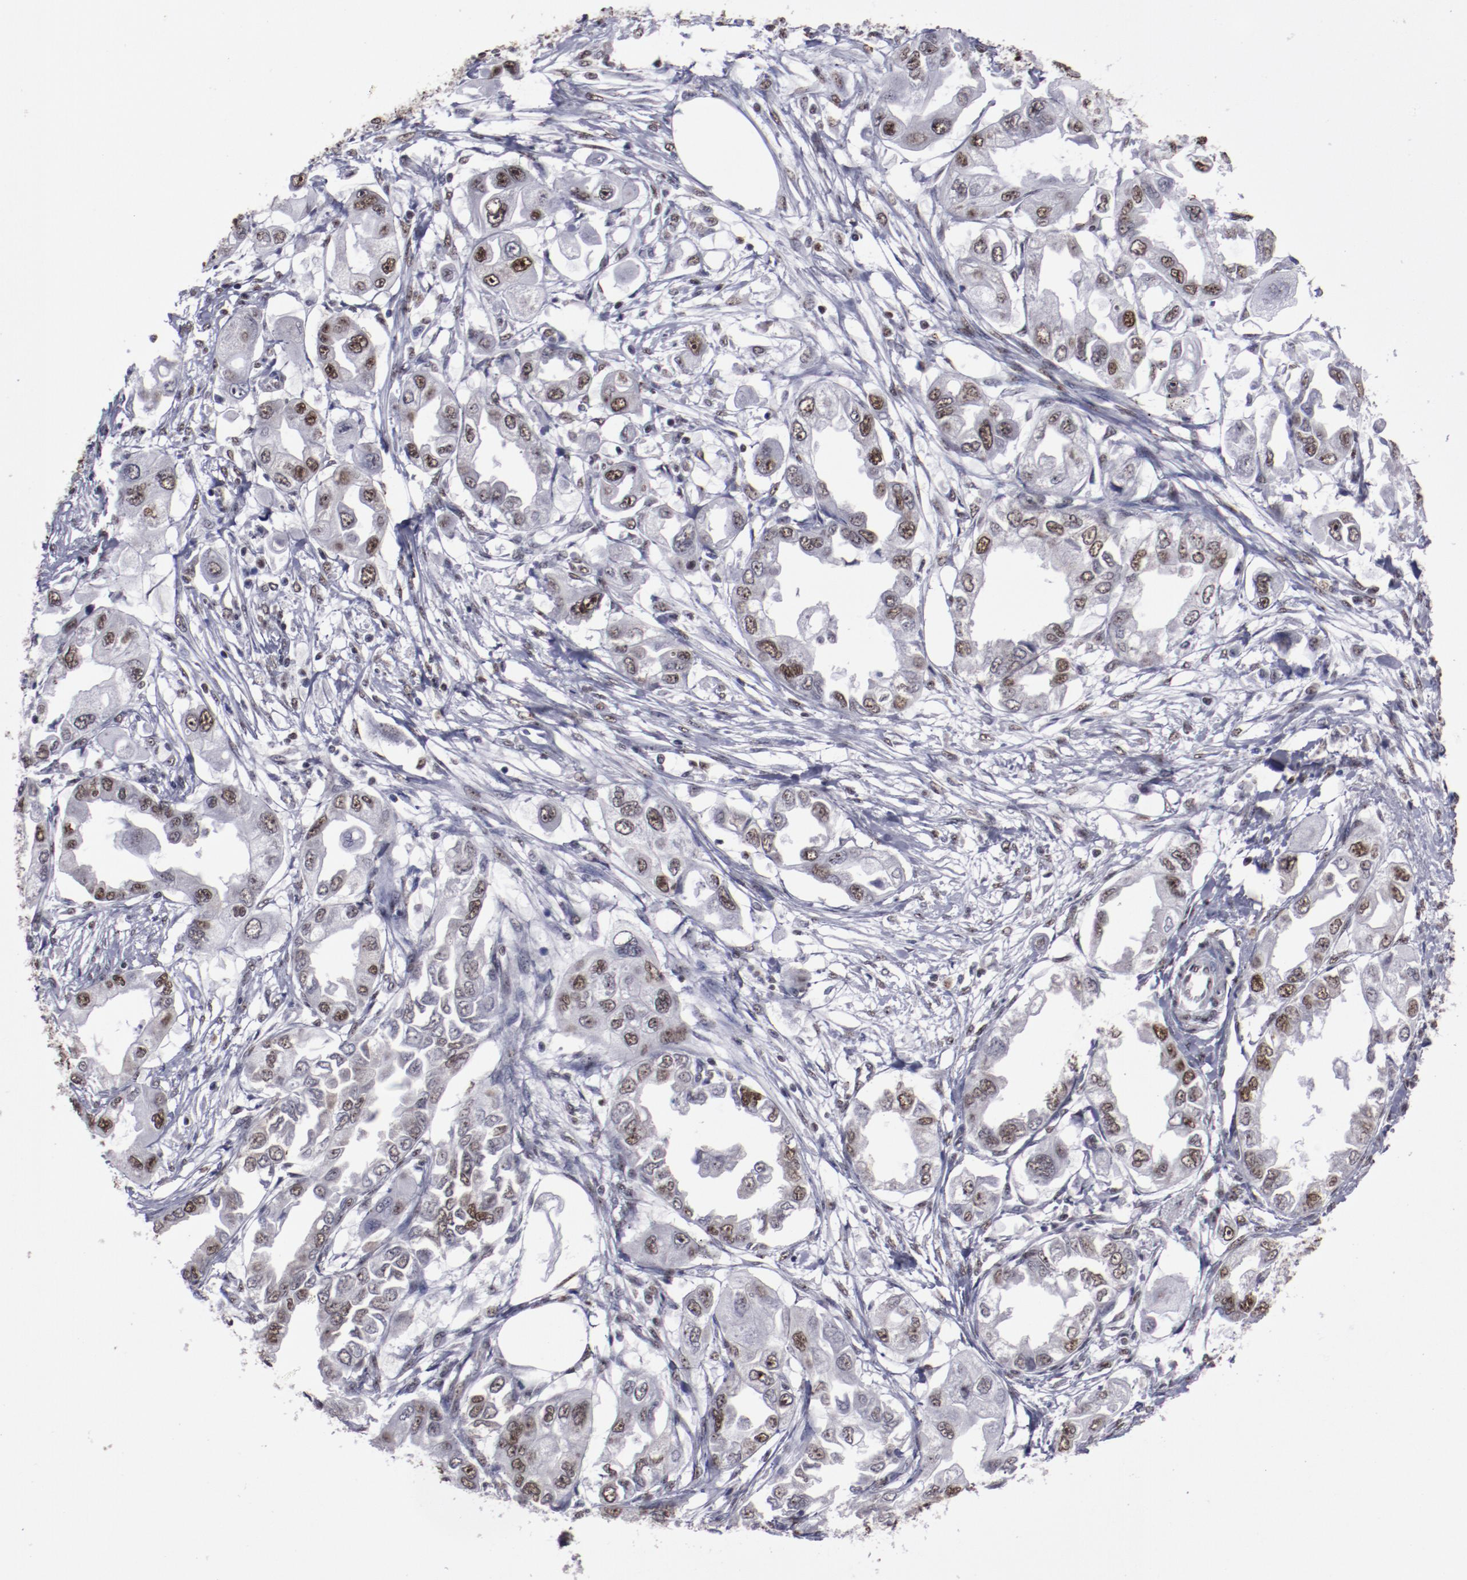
{"staining": {"intensity": "moderate", "quantity": ">75%", "location": "nuclear"}, "tissue": "endometrial cancer", "cell_type": "Tumor cells", "image_type": "cancer", "snomed": [{"axis": "morphology", "description": "Adenocarcinoma, NOS"}, {"axis": "topography", "description": "Endometrium"}], "caption": "The histopathology image displays staining of adenocarcinoma (endometrial), revealing moderate nuclear protein expression (brown color) within tumor cells.", "gene": "HNRNPA2B1", "patient": {"sex": "female", "age": 67}}